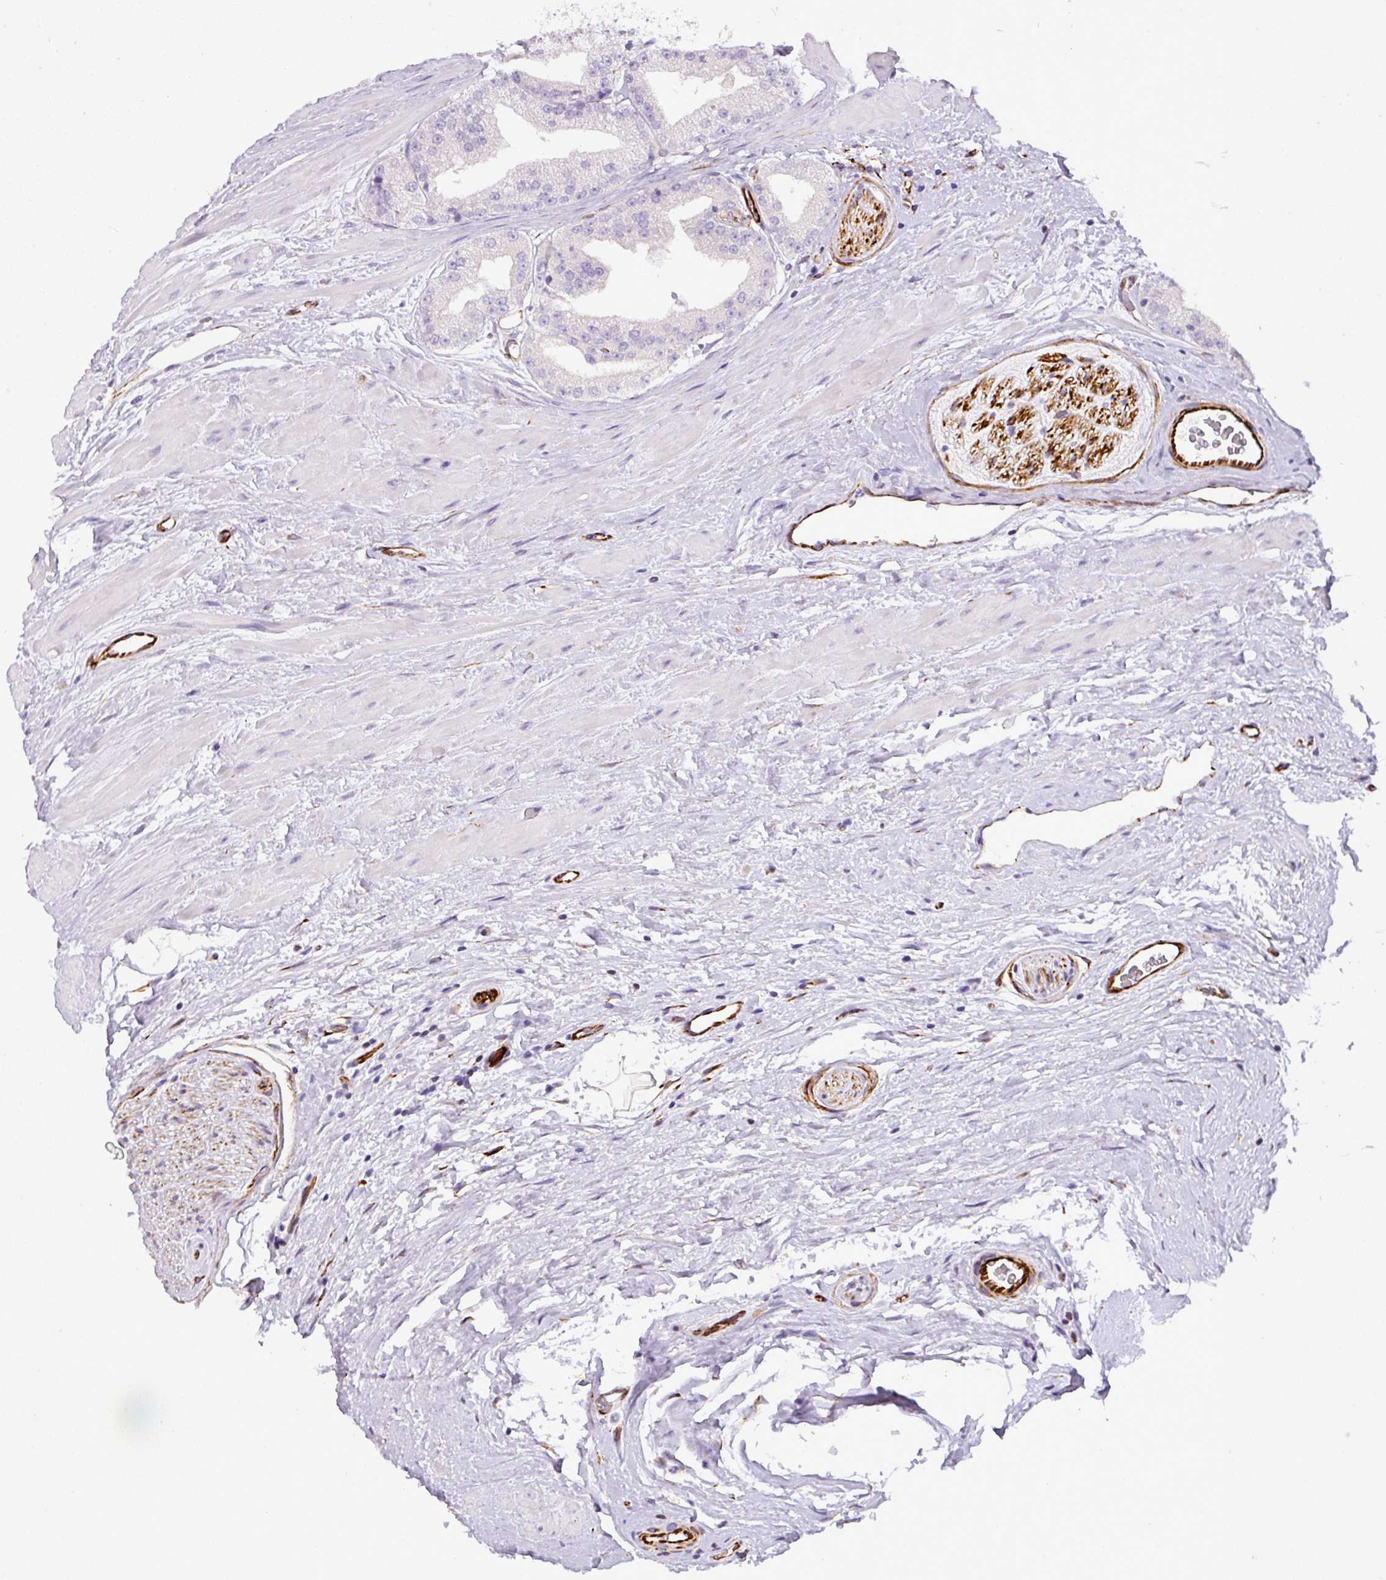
{"staining": {"intensity": "negative", "quantity": "none", "location": "none"}, "tissue": "prostate cancer", "cell_type": "Tumor cells", "image_type": "cancer", "snomed": [{"axis": "morphology", "description": "Adenocarcinoma, High grade"}, {"axis": "topography", "description": "Prostate"}], "caption": "This is an immunohistochemistry photomicrograph of human high-grade adenocarcinoma (prostate). There is no expression in tumor cells.", "gene": "ENSG00000273748", "patient": {"sex": "male", "age": 68}}